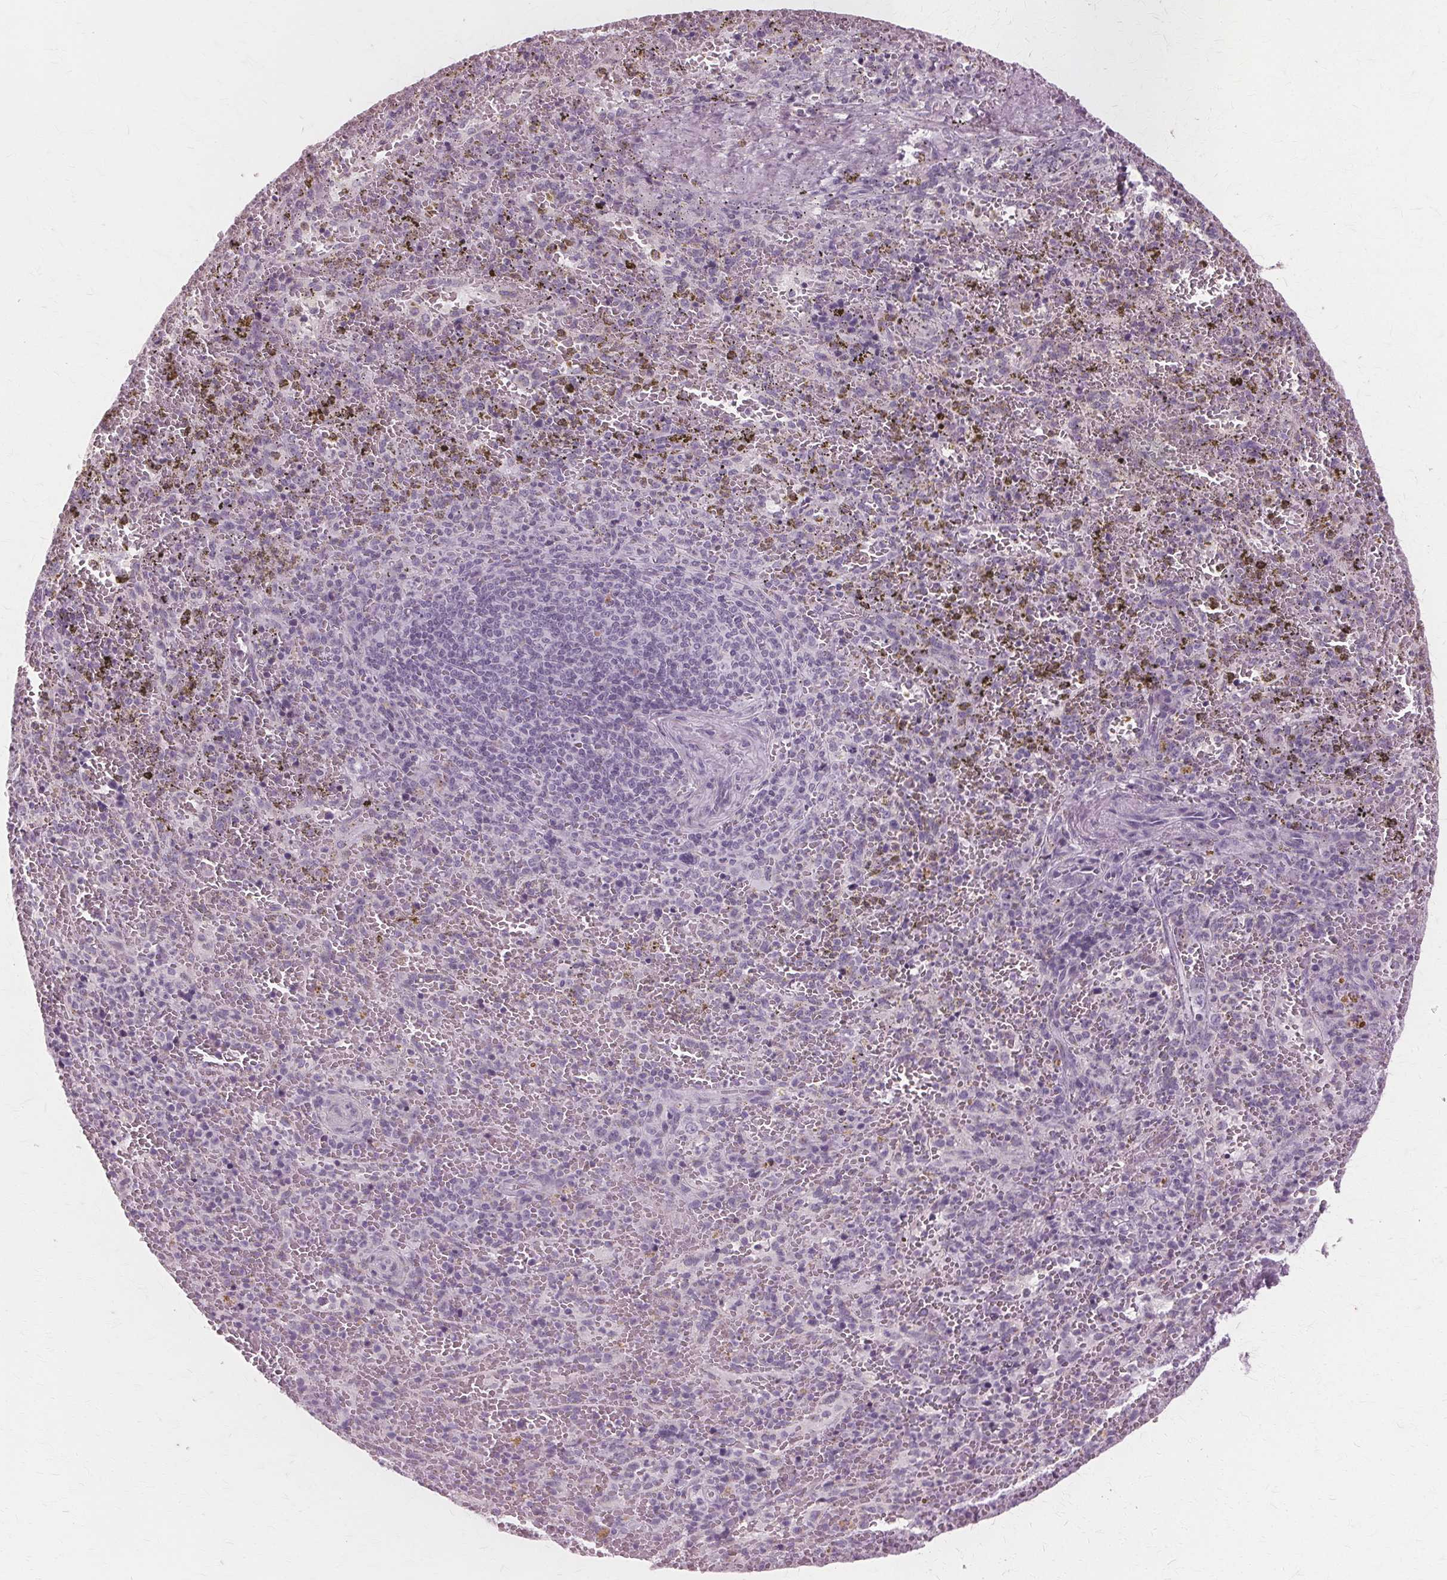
{"staining": {"intensity": "negative", "quantity": "none", "location": "none"}, "tissue": "spleen", "cell_type": "Cells in red pulp", "image_type": "normal", "snomed": [{"axis": "morphology", "description": "Normal tissue, NOS"}, {"axis": "topography", "description": "Spleen"}], "caption": "Micrograph shows no protein staining in cells in red pulp of benign spleen. The staining was performed using DAB to visualize the protein expression in brown, while the nuclei were stained in blue with hematoxylin (Magnification: 20x).", "gene": "DNASE2", "patient": {"sex": "female", "age": 50}}